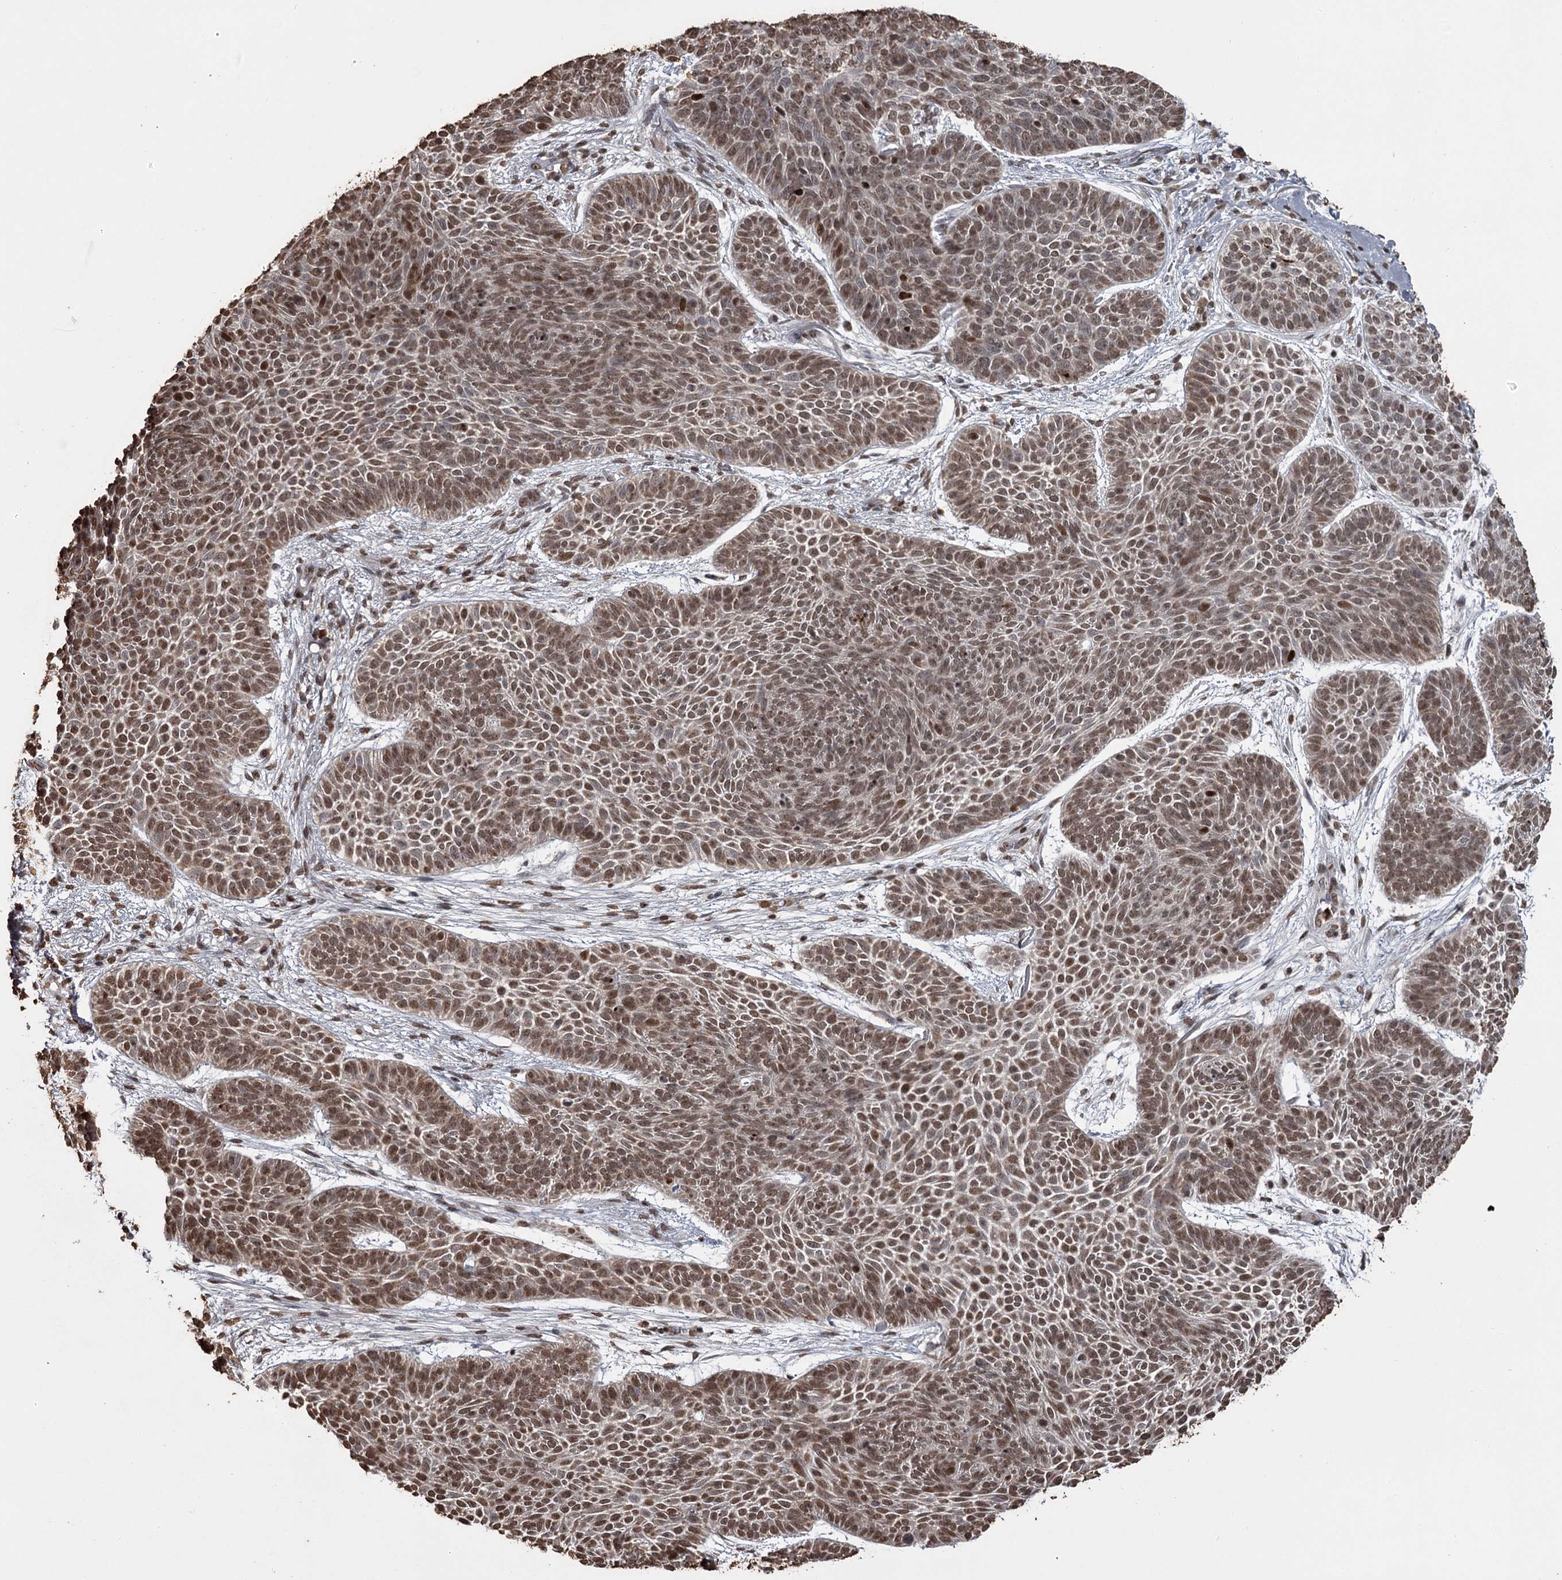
{"staining": {"intensity": "moderate", "quantity": ">75%", "location": "nuclear"}, "tissue": "skin cancer", "cell_type": "Tumor cells", "image_type": "cancer", "snomed": [{"axis": "morphology", "description": "Basal cell carcinoma"}, {"axis": "topography", "description": "Skin"}], "caption": "A brown stain highlights moderate nuclear staining of a protein in skin cancer (basal cell carcinoma) tumor cells. (DAB IHC with brightfield microscopy, high magnification).", "gene": "THYN1", "patient": {"sex": "male", "age": 85}}